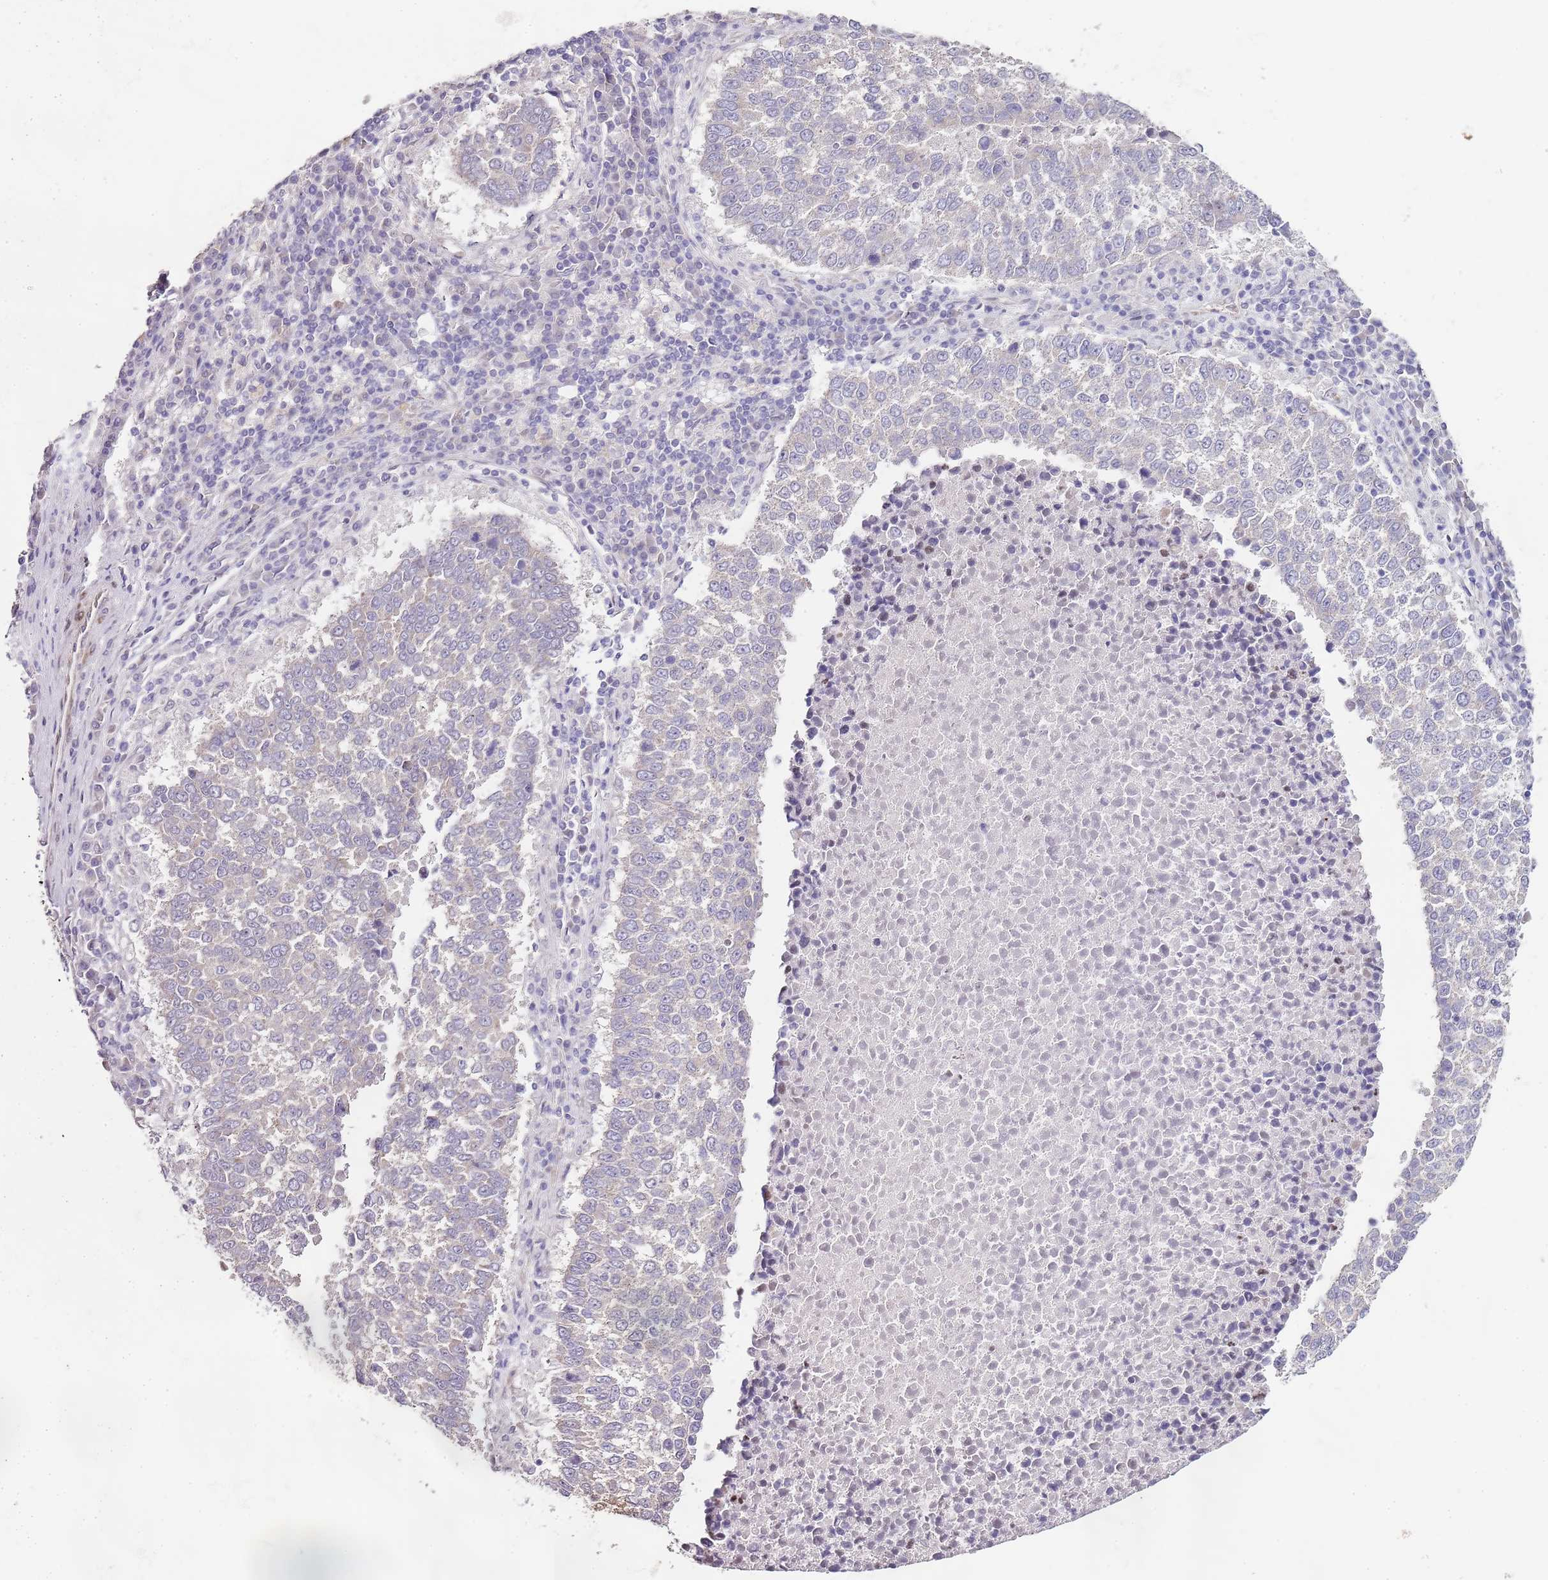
{"staining": {"intensity": "negative", "quantity": "none", "location": "none"}, "tissue": "lung cancer", "cell_type": "Tumor cells", "image_type": "cancer", "snomed": [{"axis": "morphology", "description": "Squamous cell carcinoma, NOS"}, {"axis": "topography", "description": "Lung"}], "caption": "A high-resolution image shows immunohistochemistry staining of lung squamous cell carcinoma, which displays no significant staining in tumor cells.", "gene": "TBC1D9", "patient": {"sex": "male", "age": 73}}